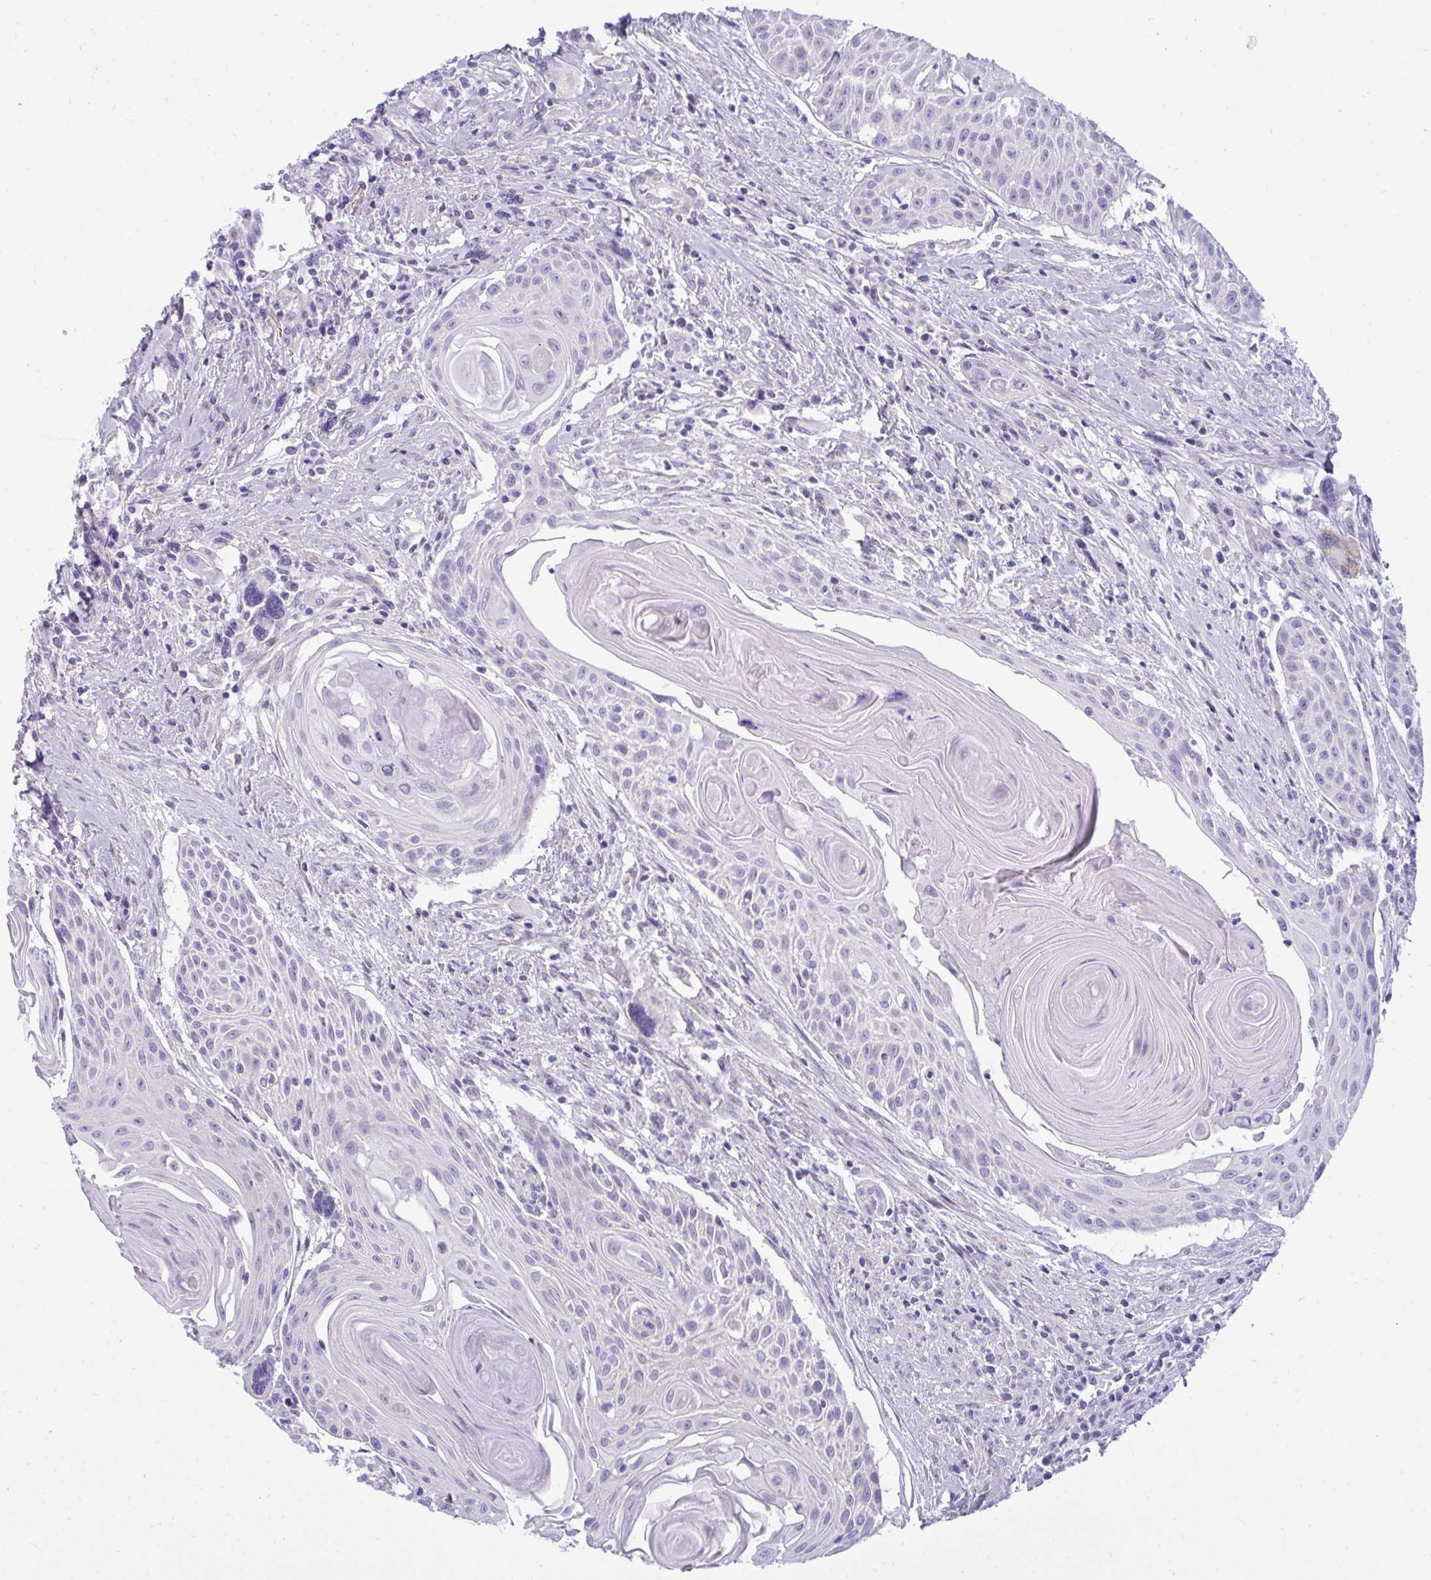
{"staining": {"intensity": "negative", "quantity": "none", "location": "none"}, "tissue": "head and neck cancer", "cell_type": "Tumor cells", "image_type": "cancer", "snomed": [{"axis": "morphology", "description": "Squamous cell carcinoma, NOS"}, {"axis": "topography", "description": "Lymph node"}, {"axis": "topography", "description": "Salivary gland"}, {"axis": "topography", "description": "Head-Neck"}], "caption": "This is an immunohistochemistry histopathology image of human head and neck cancer (squamous cell carcinoma). There is no positivity in tumor cells.", "gene": "MYH10", "patient": {"sex": "female", "age": 74}}